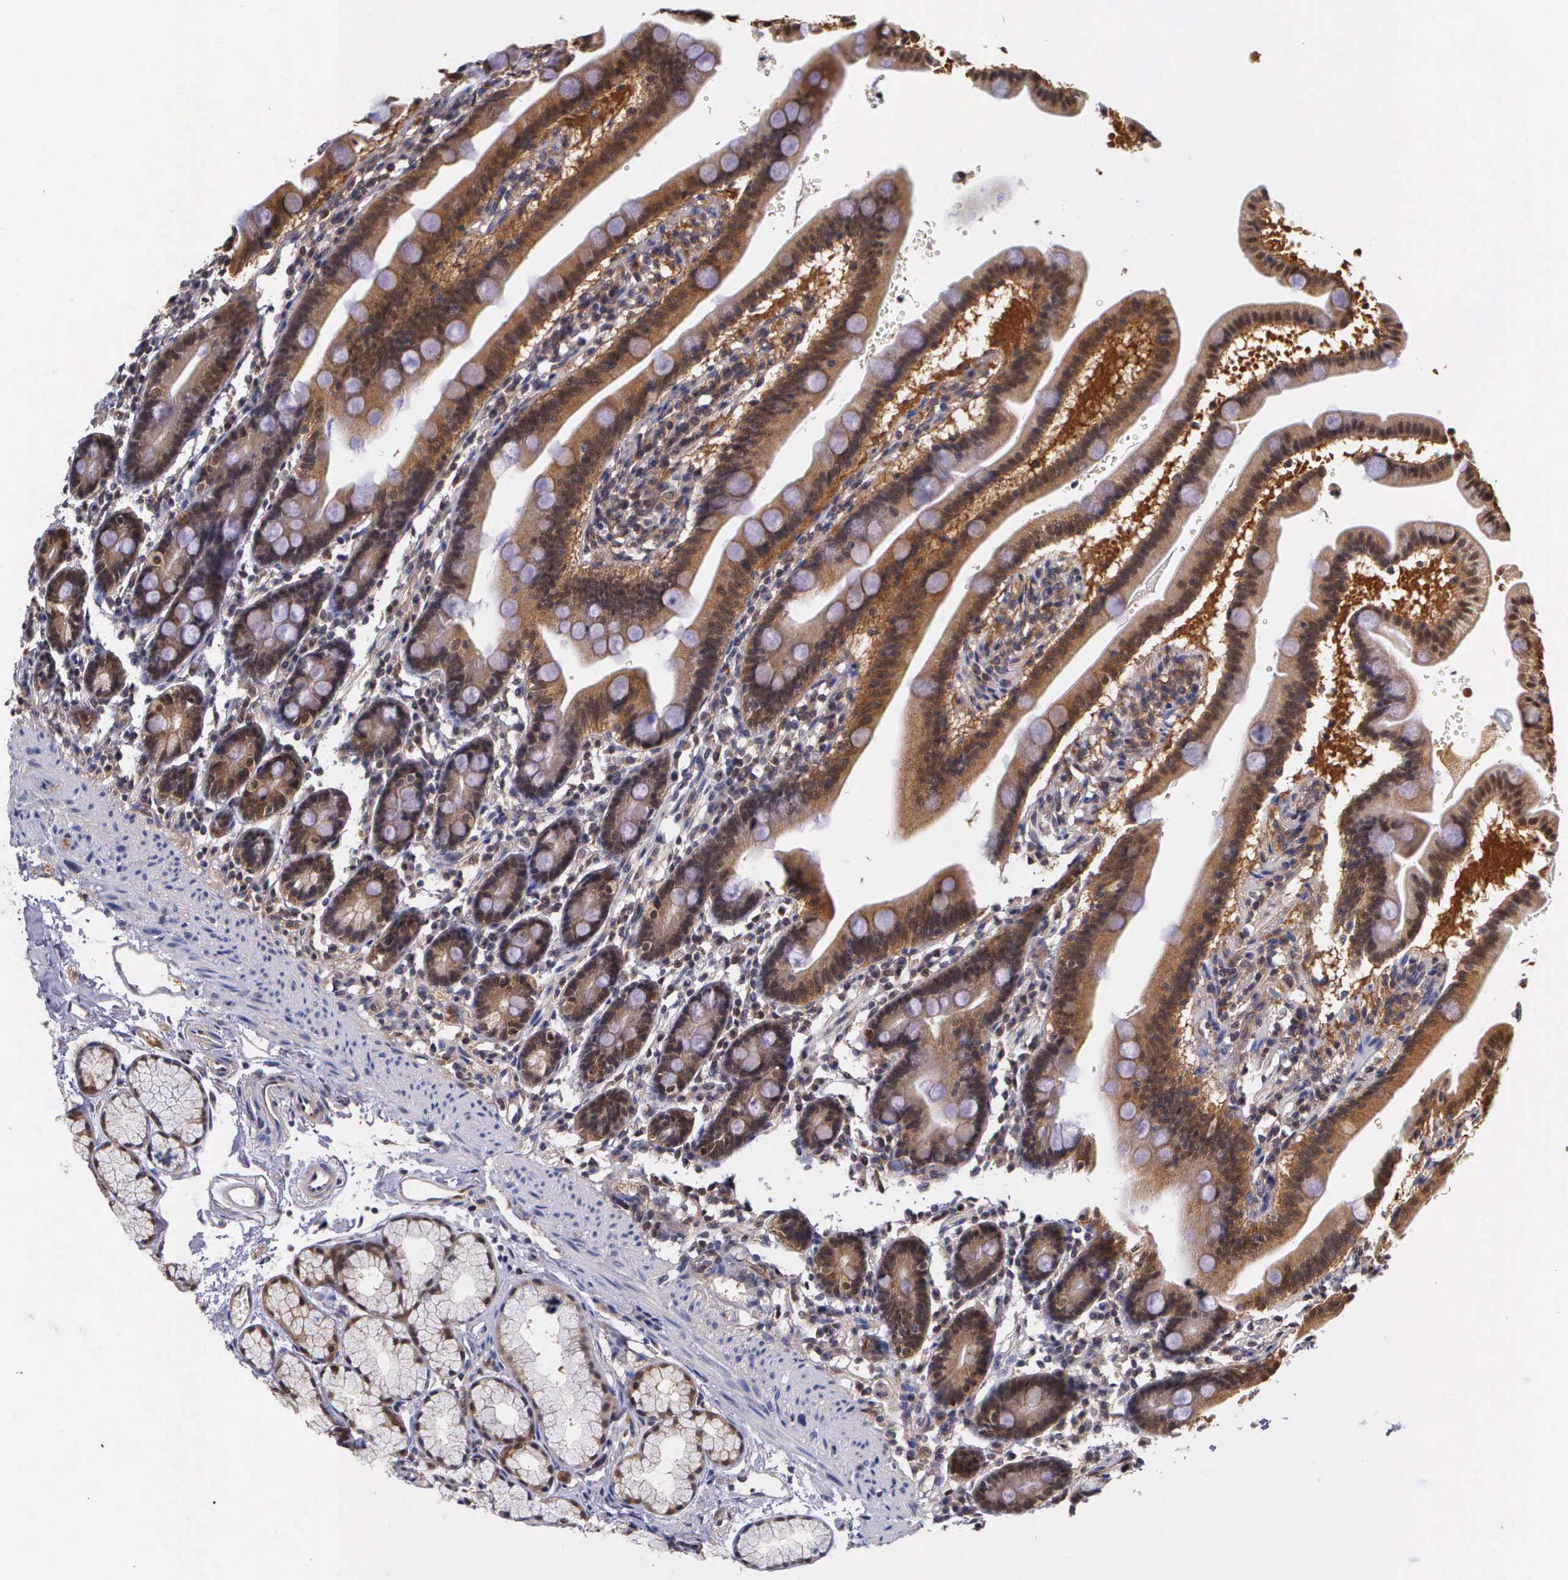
{"staining": {"intensity": "strong", "quantity": ">75%", "location": "cytoplasmic/membranous"}, "tissue": "duodenum", "cell_type": "Glandular cells", "image_type": "normal", "snomed": [{"axis": "morphology", "description": "Normal tissue, NOS"}, {"axis": "topography", "description": "Duodenum"}], "caption": "IHC micrograph of benign duodenum stained for a protein (brown), which exhibits high levels of strong cytoplasmic/membranous staining in approximately >75% of glandular cells.", "gene": "IGBP1P2", "patient": {"sex": "female", "age": 77}}